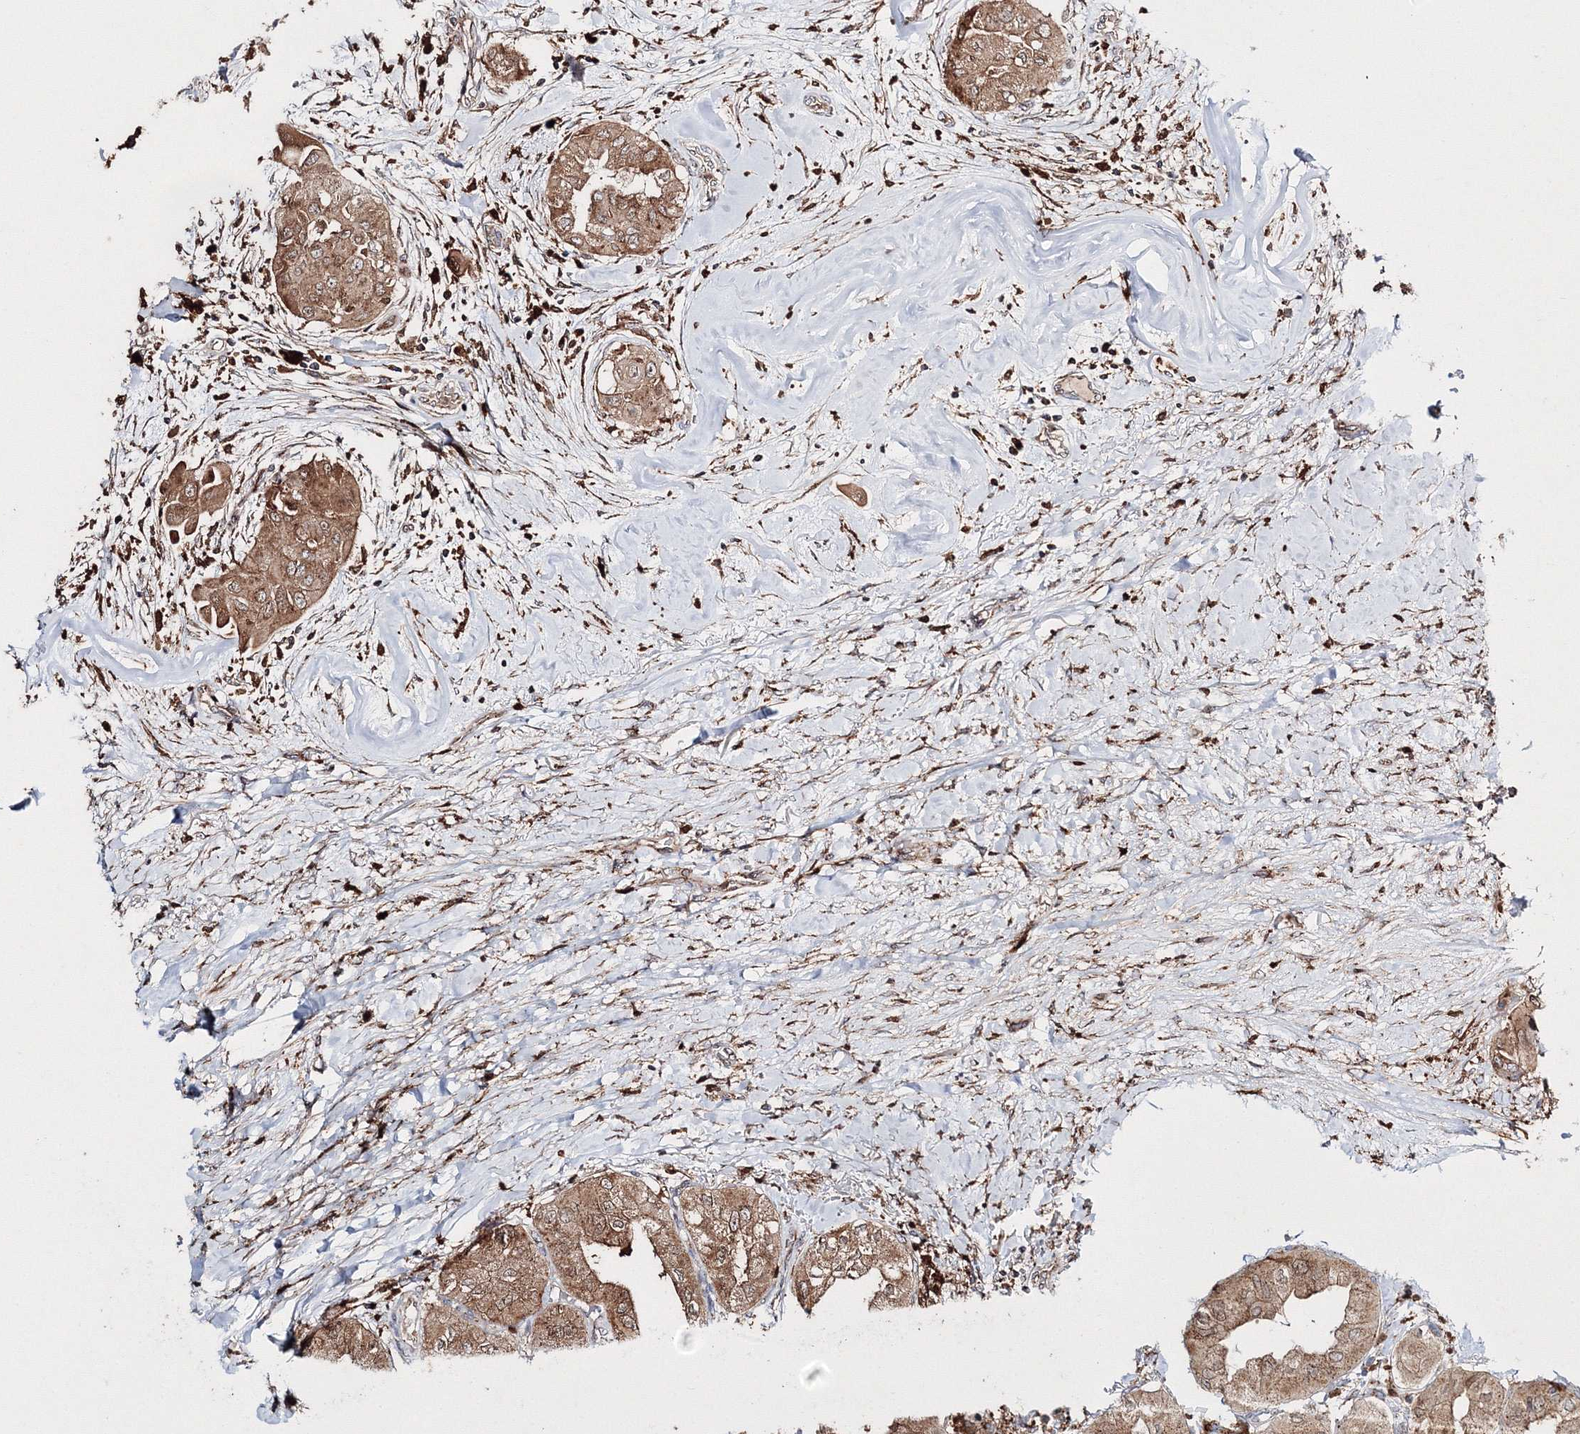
{"staining": {"intensity": "moderate", "quantity": ">75%", "location": "cytoplasmic/membranous"}, "tissue": "thyroid cancer", "cell_type": "Tumor cells", "image_type": "cancer", "snomed": [{"axis": "morphology", "description": "Papillary adenocarcinoma, NOS"}, {"axis": "topography", "description": "Thyroid gland"}], "caption": "The histopathology image reveals staining of papillary adenocarcinoma (thyroid), revealing moderate cytoplasmic/membranous protein positivity (brown color) within tumor cells.", "gene": "ARCN1", "patient": {"sex": "female", "age": 59}}